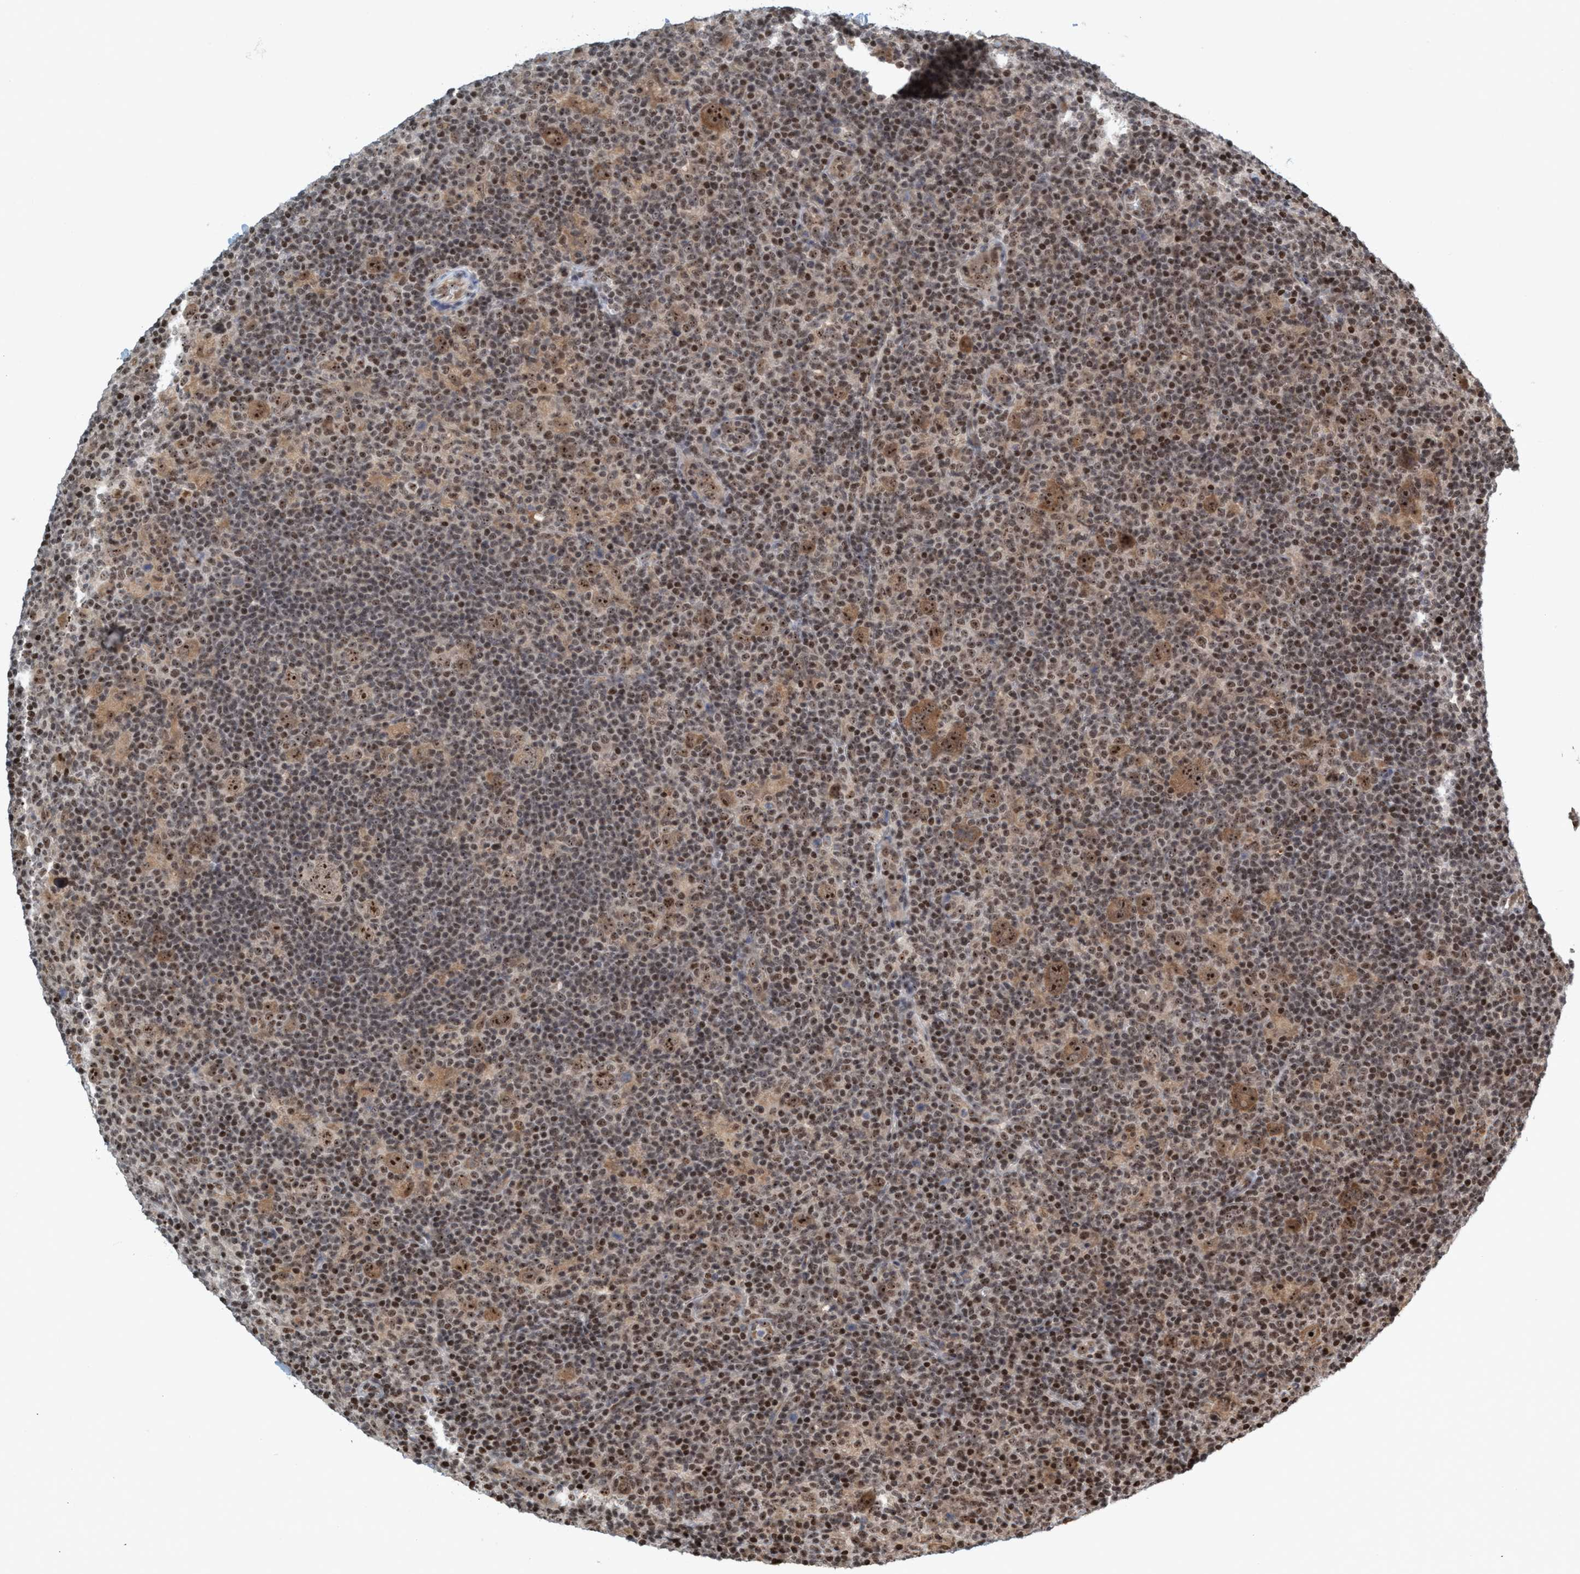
{"staining": {"intensity": "strong", "quantity": ">75%", "location": "cytoplasmic/membranous,nuclear"}, "tissue": "lymphoma", "cell_type": "Tumor cells", "image_type": "cancer", "snomed": [{"axis": "morphology", "description": "Hodgkin's disease, NOS"}, {"axis": "topography", "description": "Lymph node"}], "caption": "High-power microscopy captured an immunohistochemistry image of Hodgkin's disease, revealing strong cytoplasmic/membranous and nuclear positivity in about >75% of tumor cells.", "gene": "SMCR8", "patient": {"sex": "female", "age": 57}}